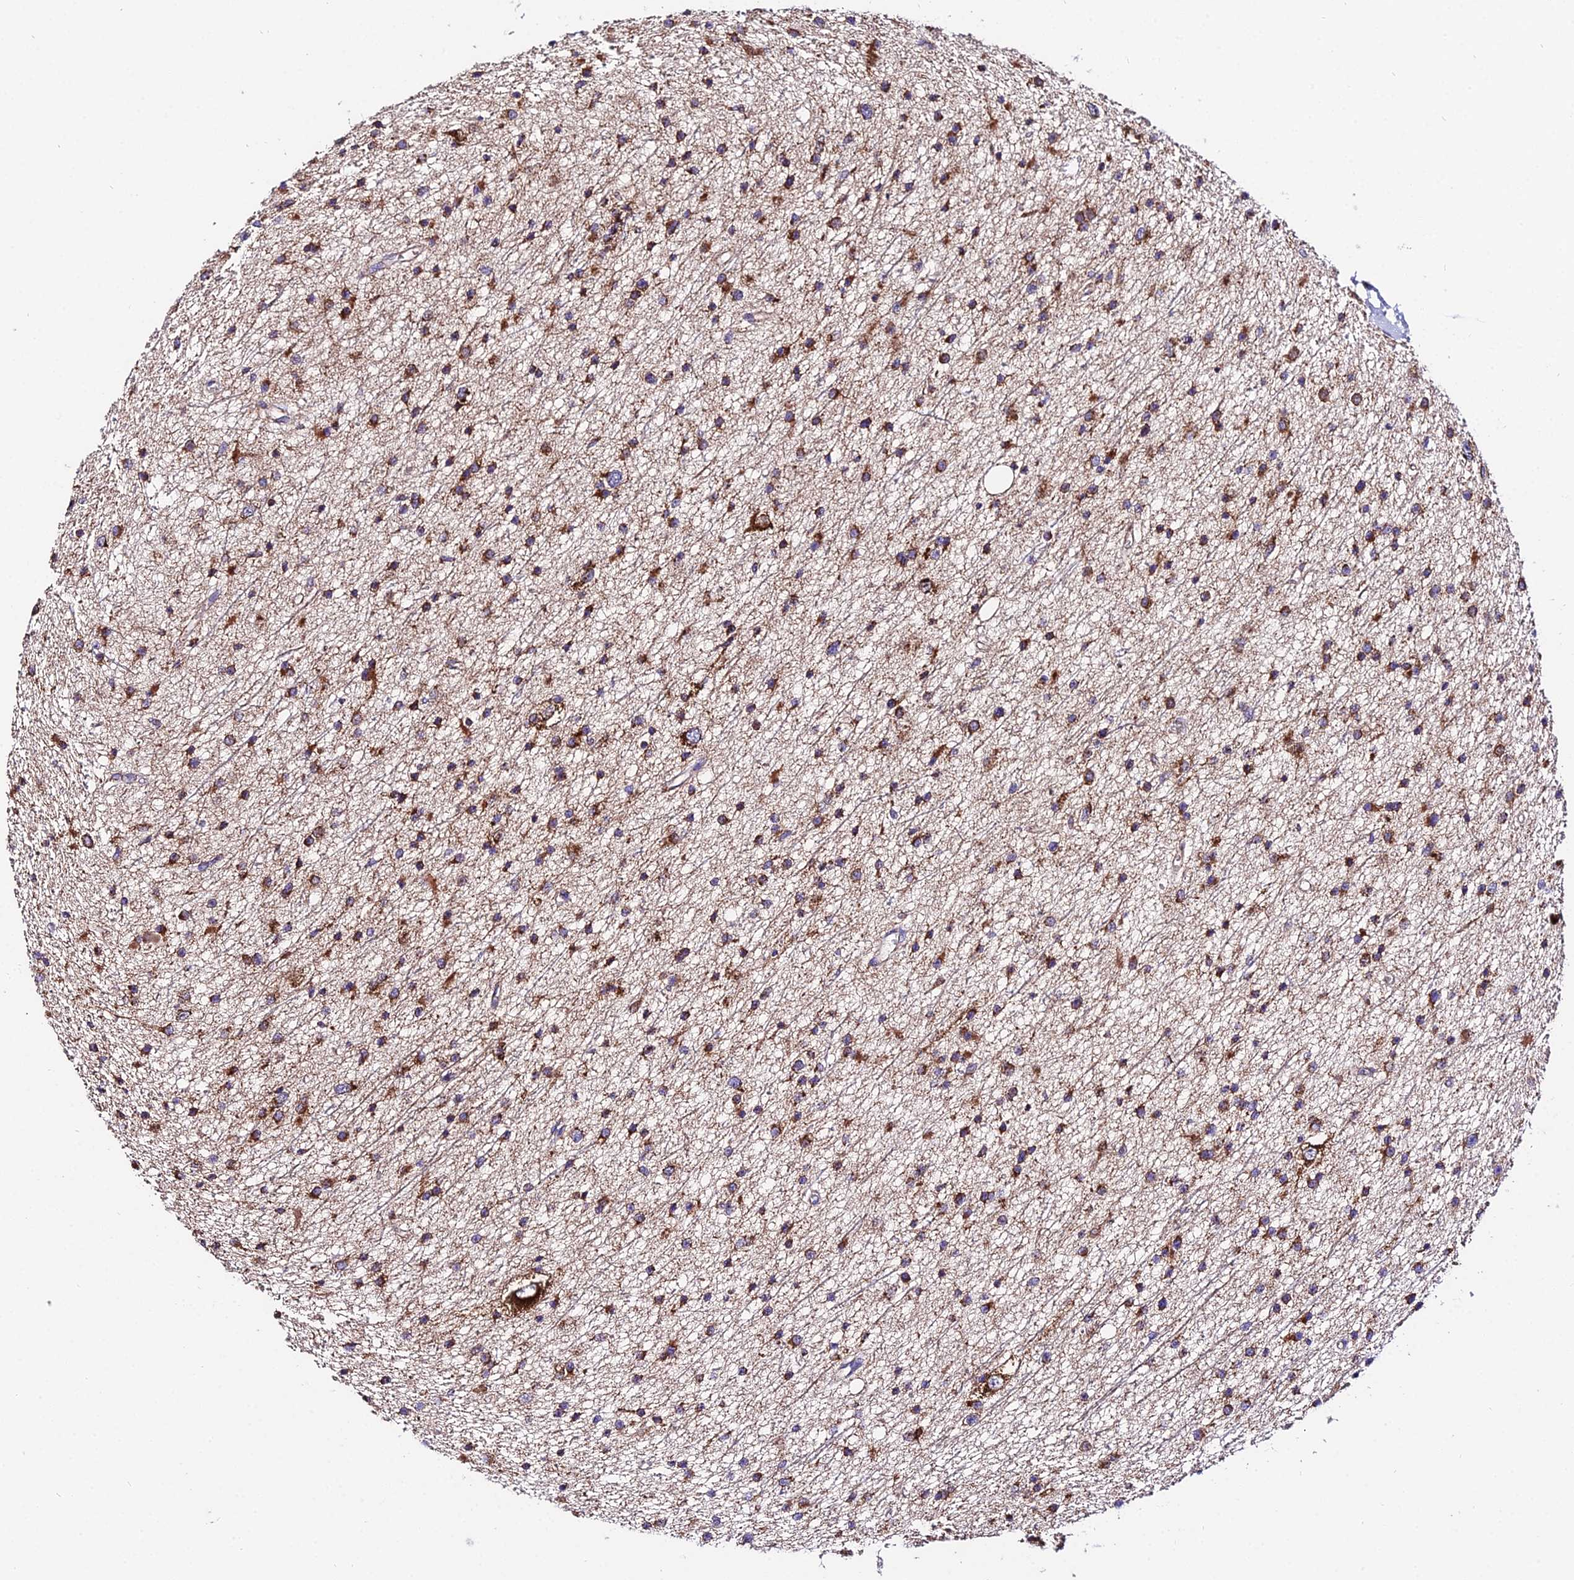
{"staining": {"intensity": "moderate", "quantity": ">75%", "location": "cytoplasmic/membranous"}, "tissue": "glioma", "cell_type": "Tumor cells", "image_type": "cancer", "snomed": [{"axis": "morphology", "description": "Glioma, malignant, Low grade"}, {"axis": "topography", "description": "Cerebral cortex"}], "caption": "DAB immunohistochemical staining of glioma exhibits moderate cytoplasmic/membranous protein expression in approximately >75% of tumor cells.", "gene": "OCIAD1", "patient": {"sex": "female", "age": 39}}